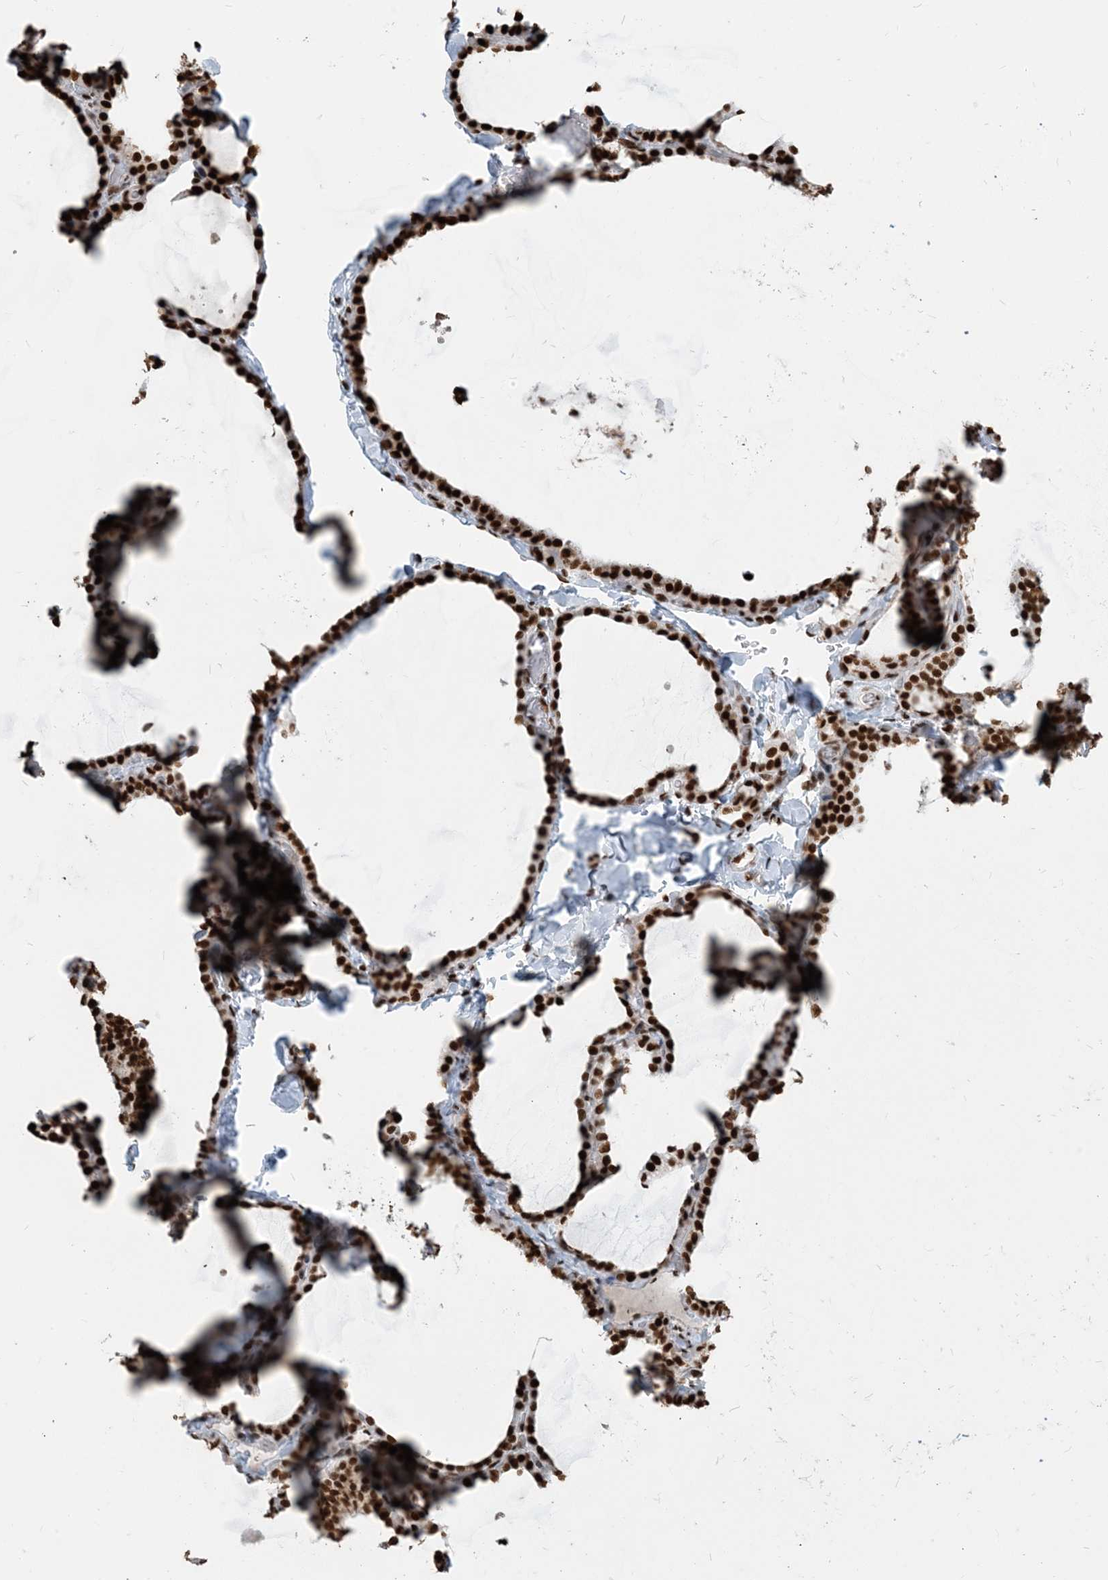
{"staining": {"intensity": "strong", "quantity": ">75%", "location": "nuclear"}, "tissue": "thyroid gland", "cell_type": "Glandular cells", "image_type": "normal", "snomed": [{"axis": "morphology", "description": "Normal tissue, NOS"}, {"axis": "topography", "description": "Thyroid gland"}], "caption": "Immunohistochemistry histopathology image of unremarkable thyroid gland stained for a protein (brown), which exhibits high levels of strong nuclear staining in about >75% of glandular cells.", "gene": "H3", "patient": {"sex": "female", "age": 22}}